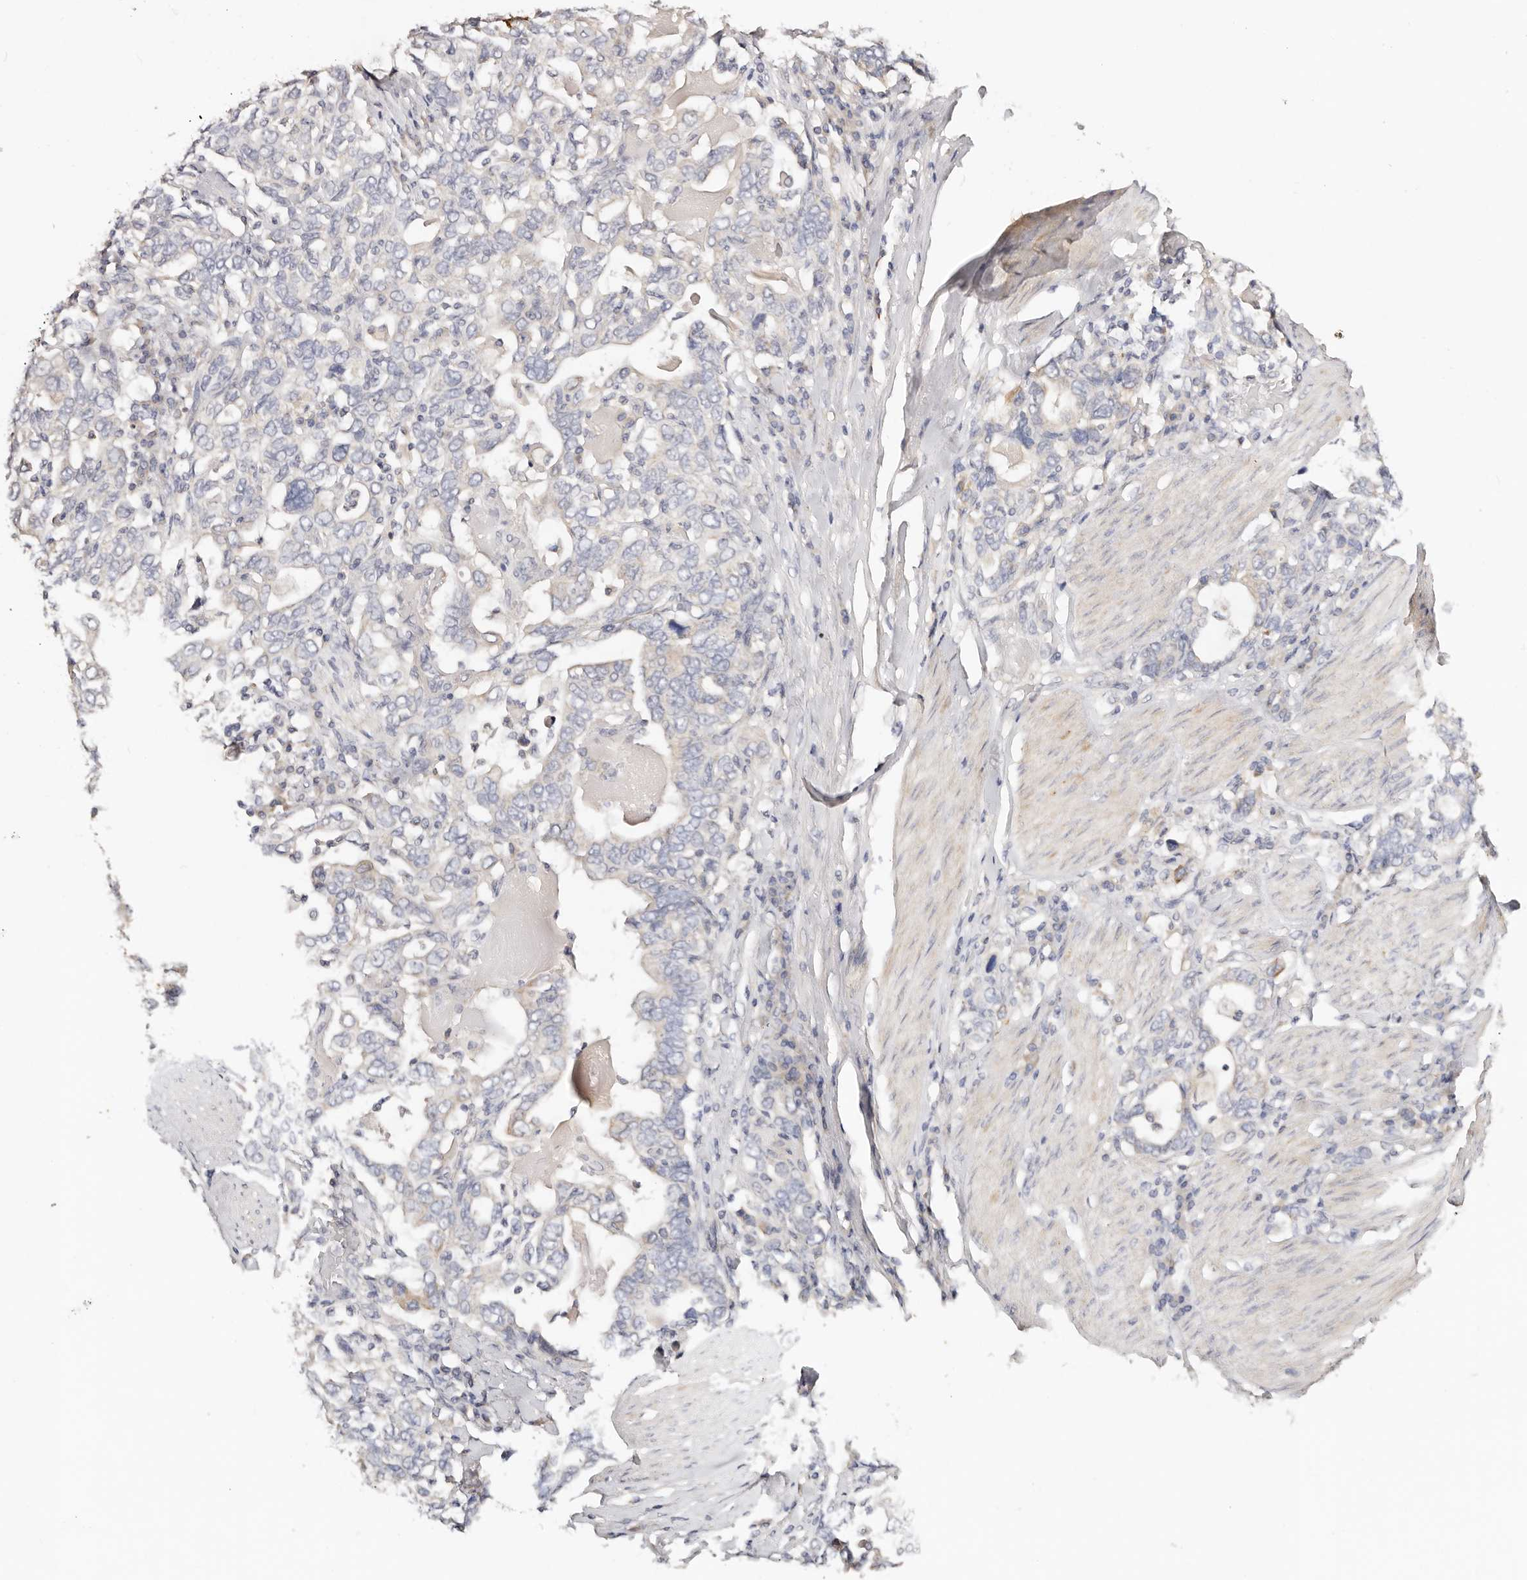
{"staining": {"intensity": "weak", "quantity": "<25%", "location": "cytoplasmic/membranous"}, "tissue": "stomach cancer", "cell_type": "Tumor cells", "image_type": "cancer", "snomed": [{"axis": "morphology", "description": "Adenocarcinoma, NOS"}, {"axis": "topography", "description": "Stomach, upper"}], "caption": "The IHC photomicrograph has no significant expression in tumor cells of stomach cancer tissue.", "gene": "VIPAS39", "patient": {"sex": "male", "age": 62}}